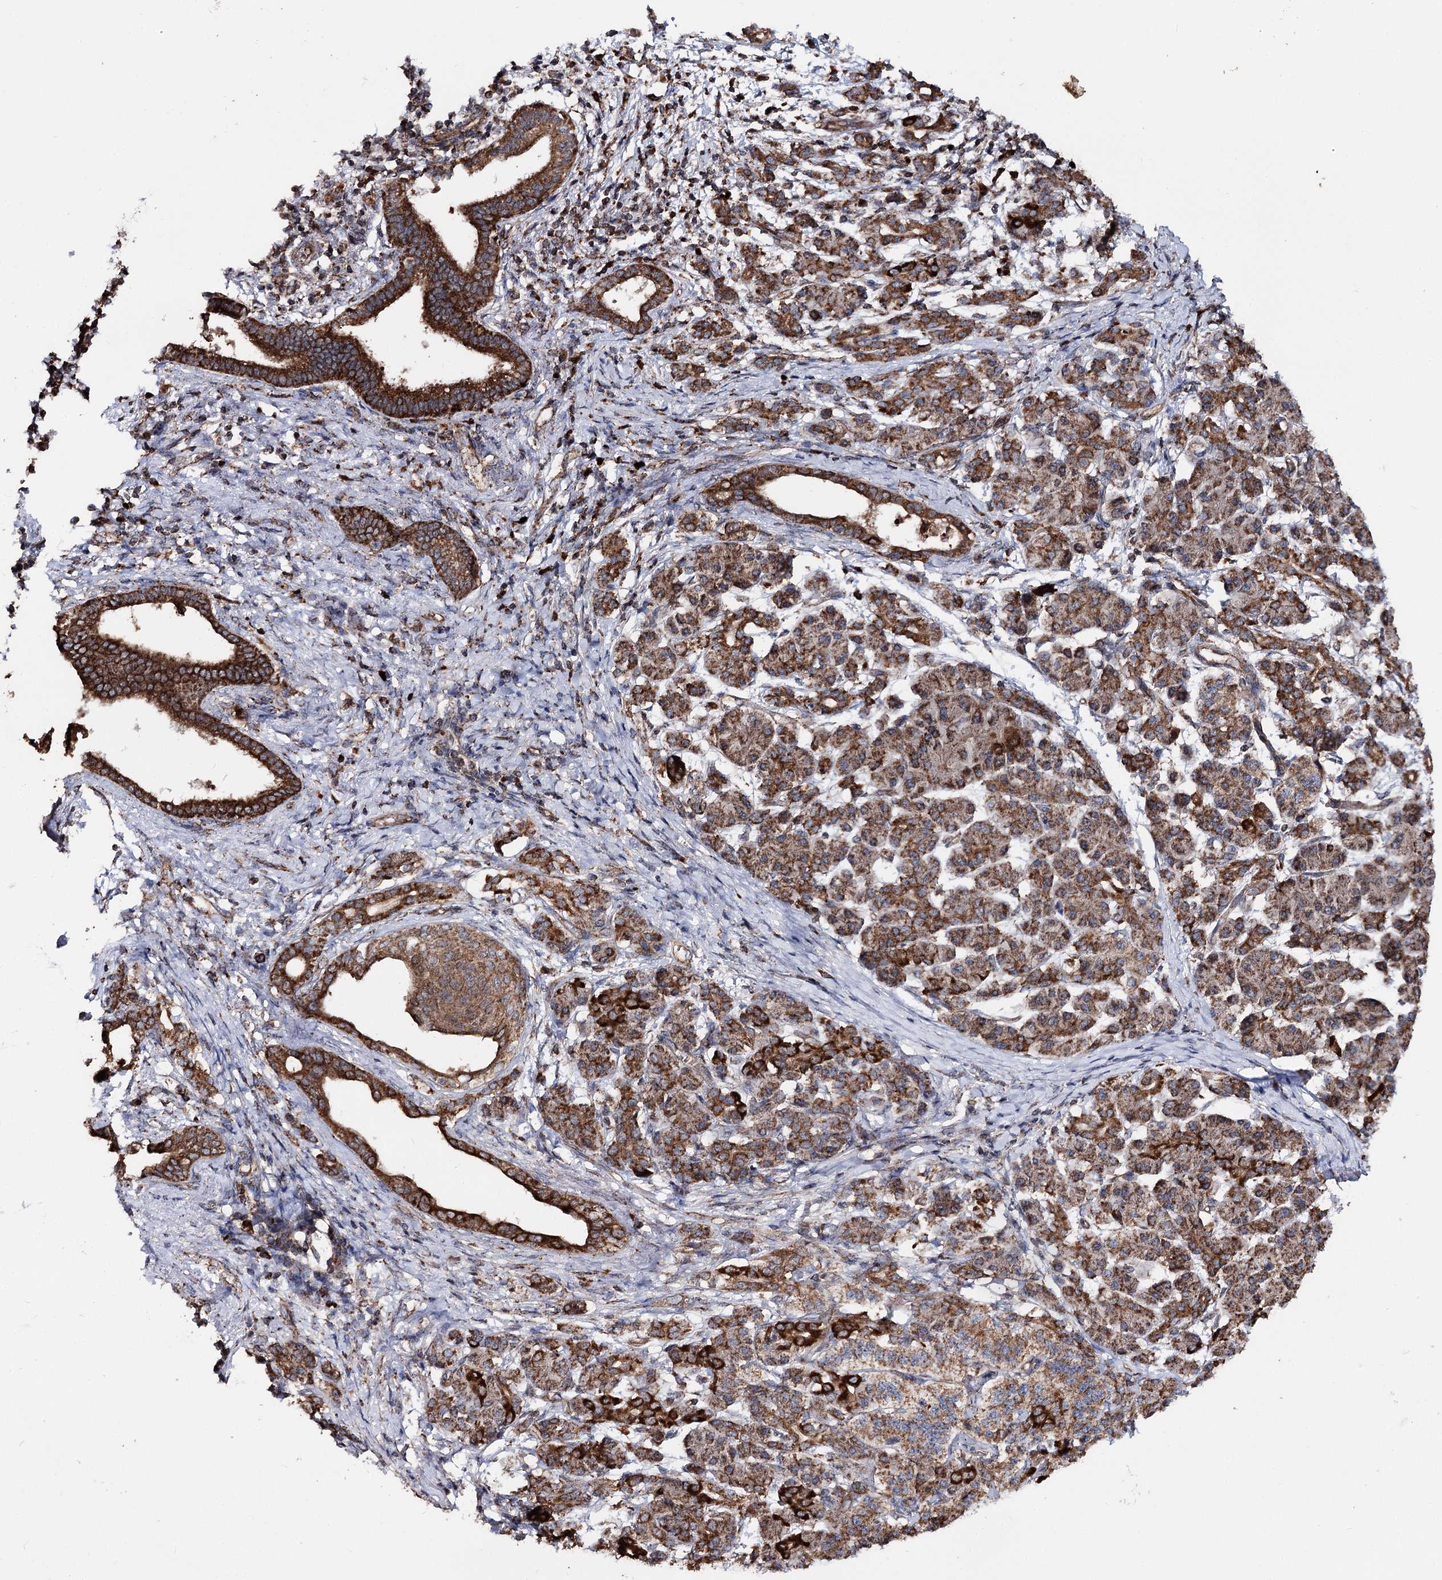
{"staining": {"intensity": "strong", "quantity": ">75%", "location": "cytoplasmic/membranous"}, "tissue": "pancreatic cancer", "cell_type": "Tumor cells", "image_type": "cancer", "snomed": [{"axis": "morphology", "description": "Adenocarcinoma, NOS"}, {"axis": "topography", "description": "Pancreas"}], "caption": "This image shows IHC staining of adenocarcinoma (pancreatic), with high strong cytoplasmic/membranous expression in approximately >75% of tumor cells.", "gene": "FGFR1OP2", "patient": {"sex": "female", "age": 55}}